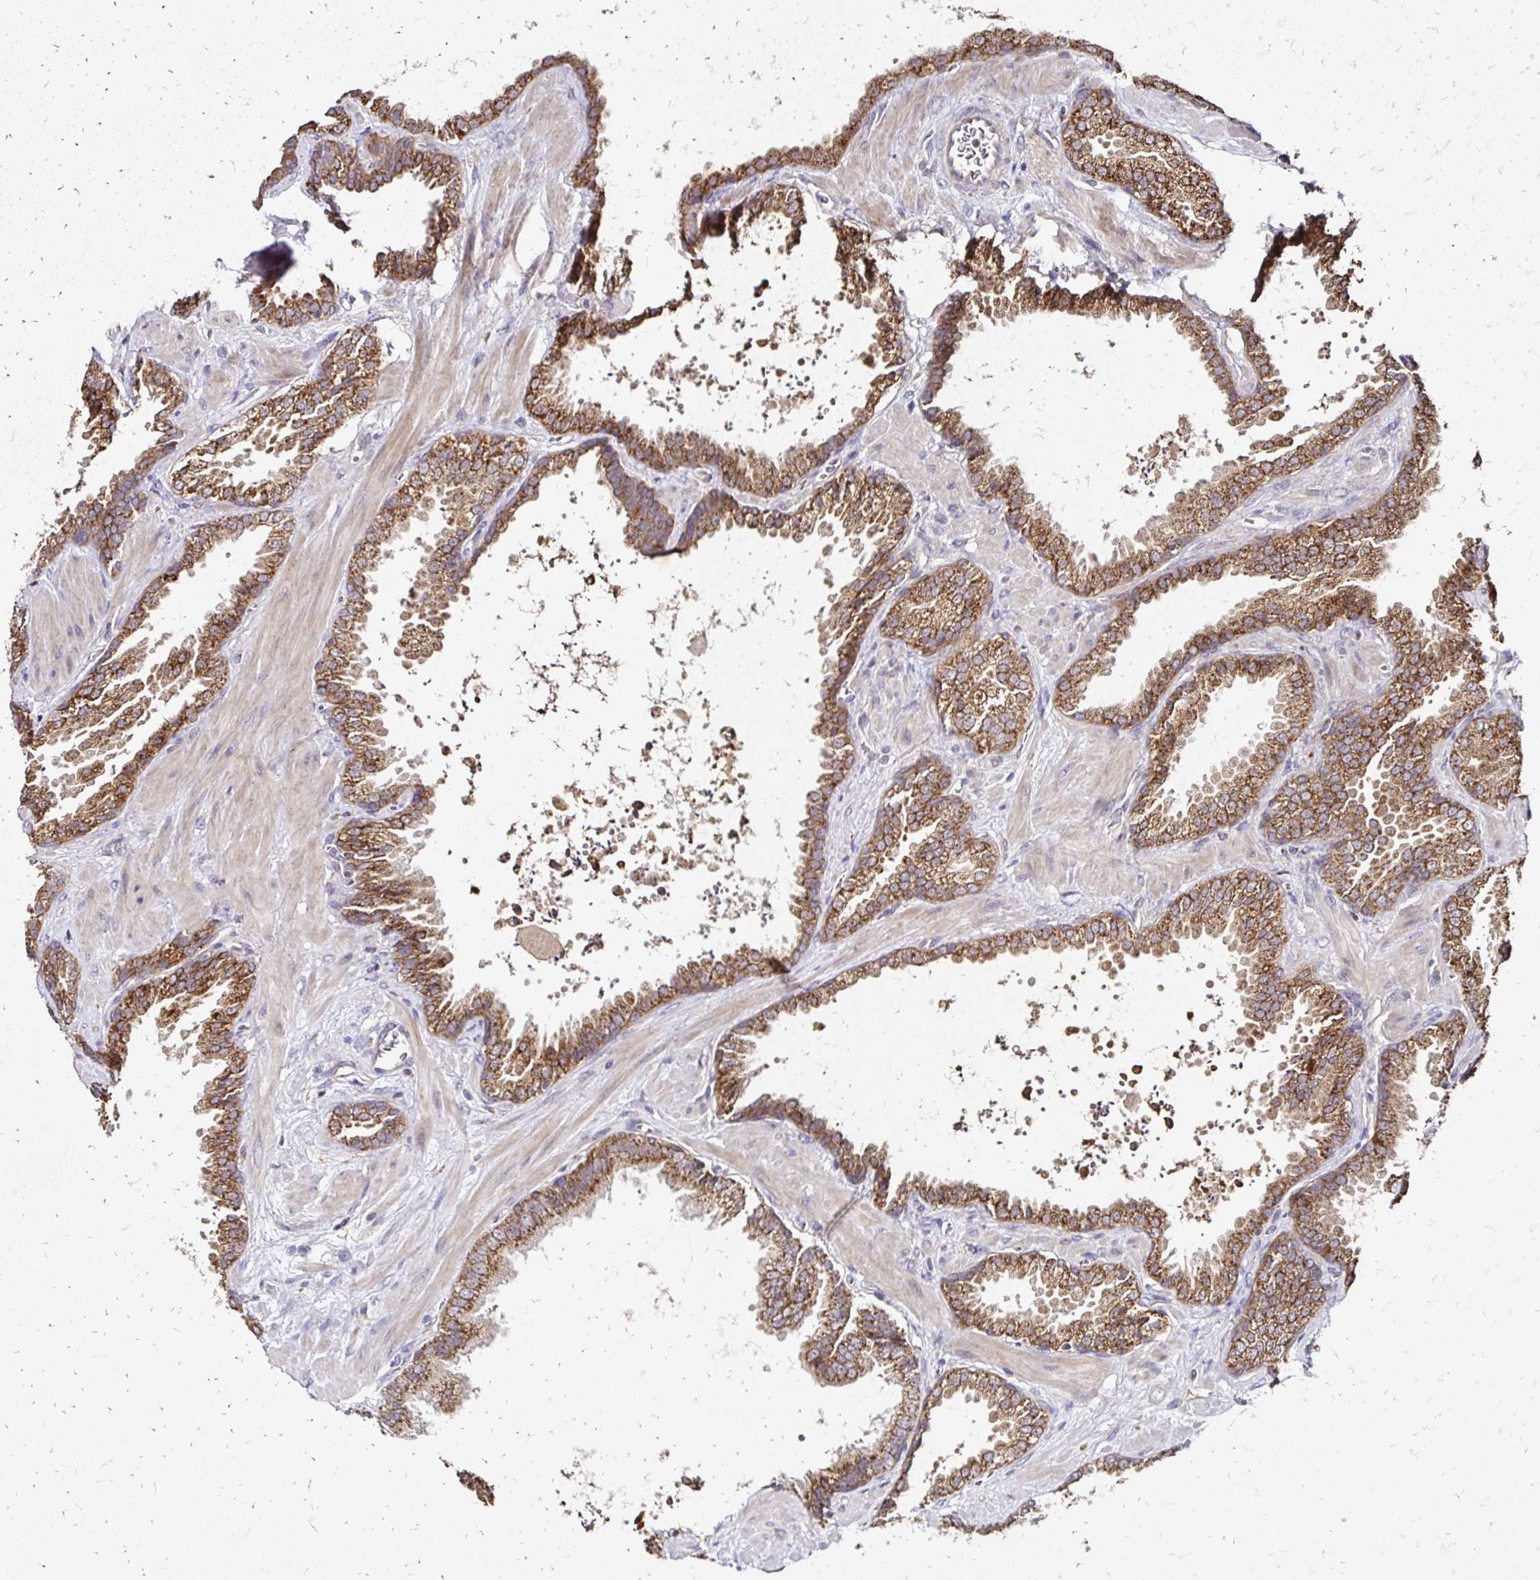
{"staining": {"intensity": "moderate", "quantity": ">75%", "location": "cytoplasmic/membranous"}, "tissue": "prostate cancer", "cell_type": "Tumor cells", "image_type": "cancer", "snomed": [{"axis": "morphology", "description": "Adenocarcinoma, Low grade"}, {"axis": "topography", "description": "Prostate"}], "caption": "Immunohistochemistry micrograph of prostate cancer stained for a protein (brown), which demonstrates medium levels of moderate cytoplasmic/membranous expression in about >75% of tumor cells.", "gene": "ZW10", "patient": {"sex": "male", "age": 67}}